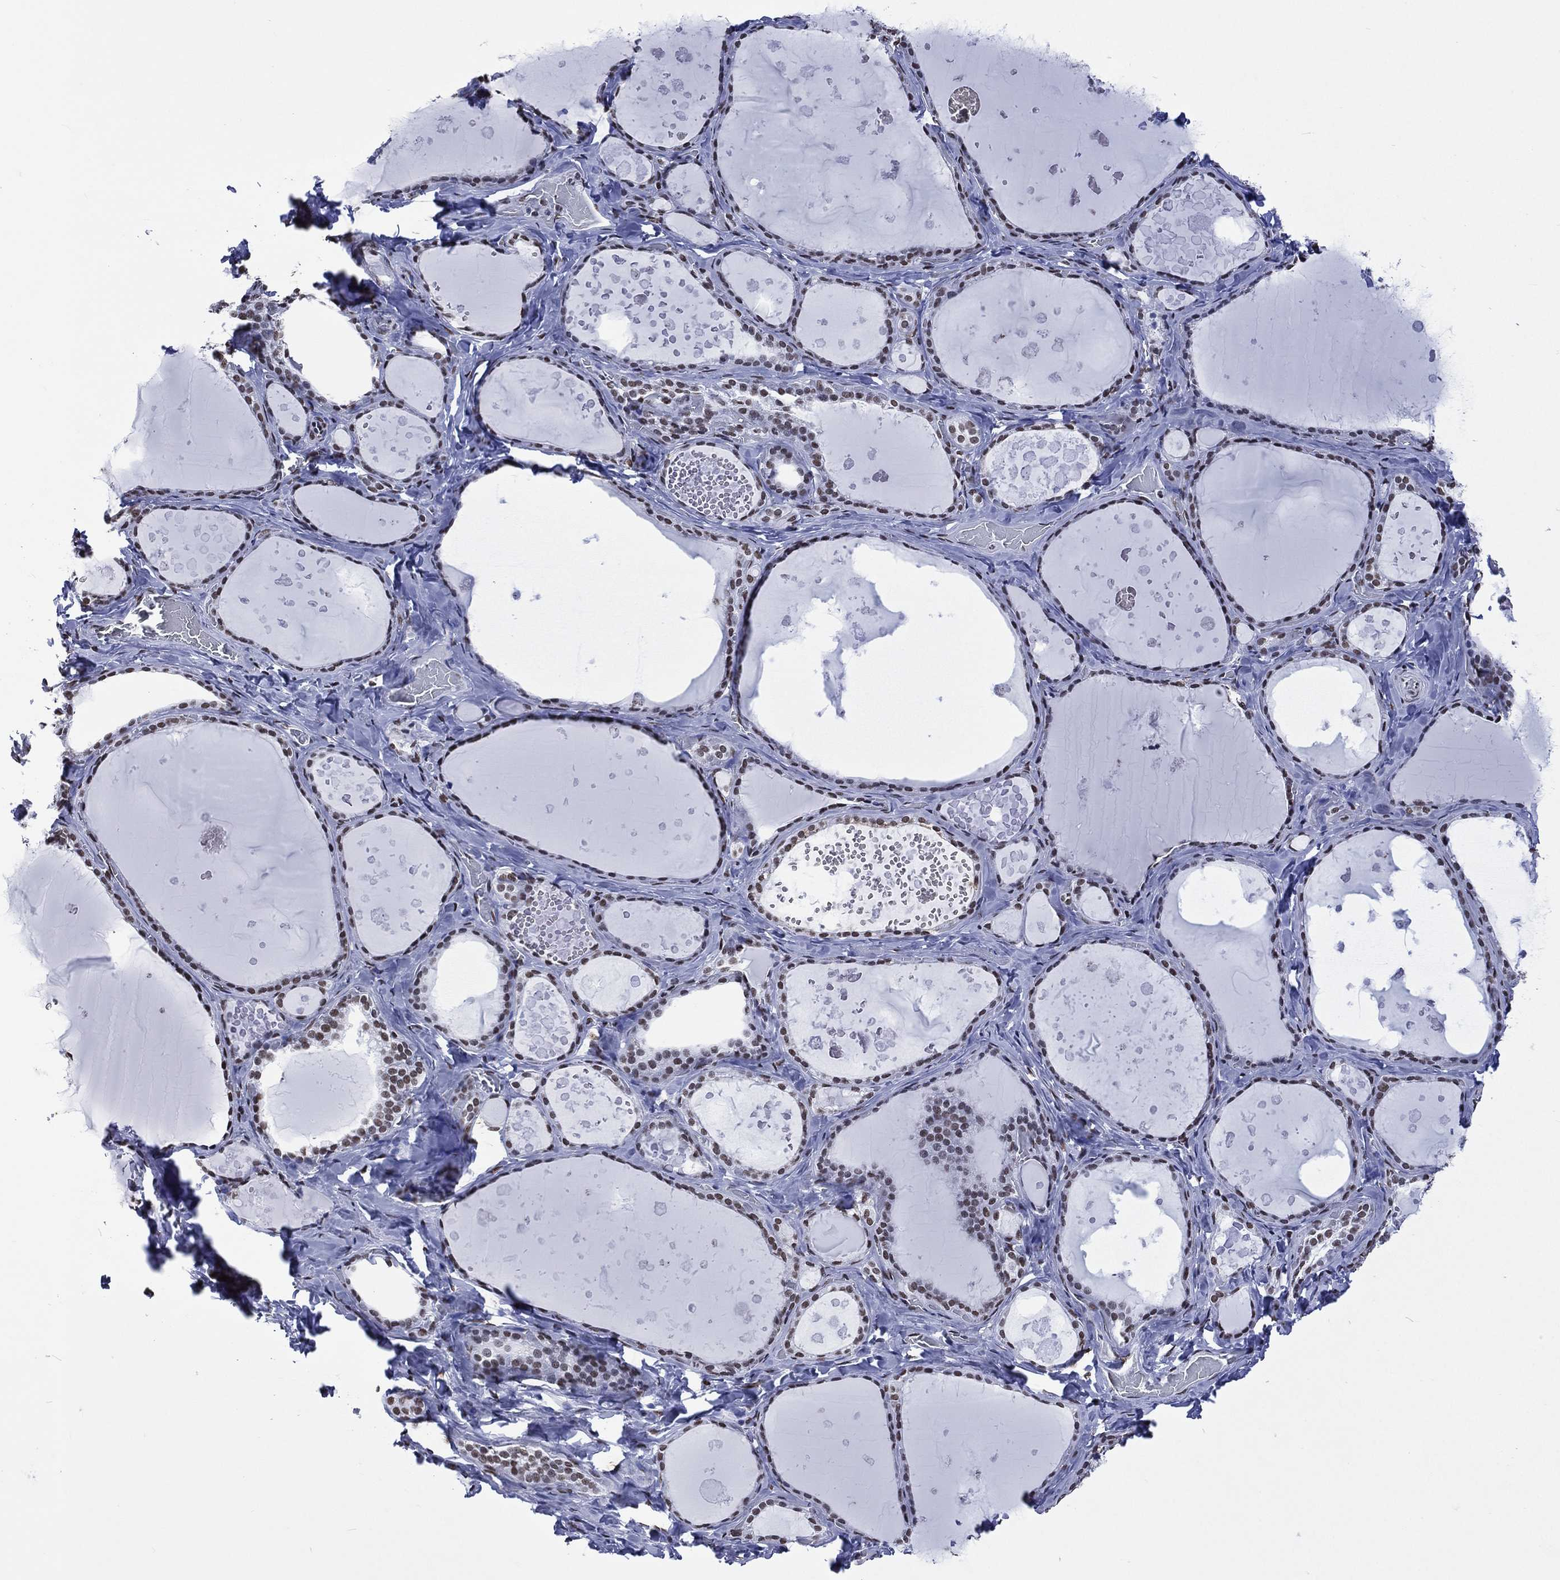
{"staining": {"intensity": "strong", "quantity": ">75%", "location": "nuclear"}, "tissue": "thyroid gland", "cell_type": "Glandular cells", "image_type": "normal", "snomed": [{"axis": "morphology", "description": "Normal tissue, NOS"}, {"axis": "topography", "description": "Thyroid gland"}], "caption": "Thyroid gland stained for a protein (brown) reveals strong nuclear positive staining in about >75% of glandular cells.", "gene": "RETREG2", "patient": {"sex": "female", "age": 56}}